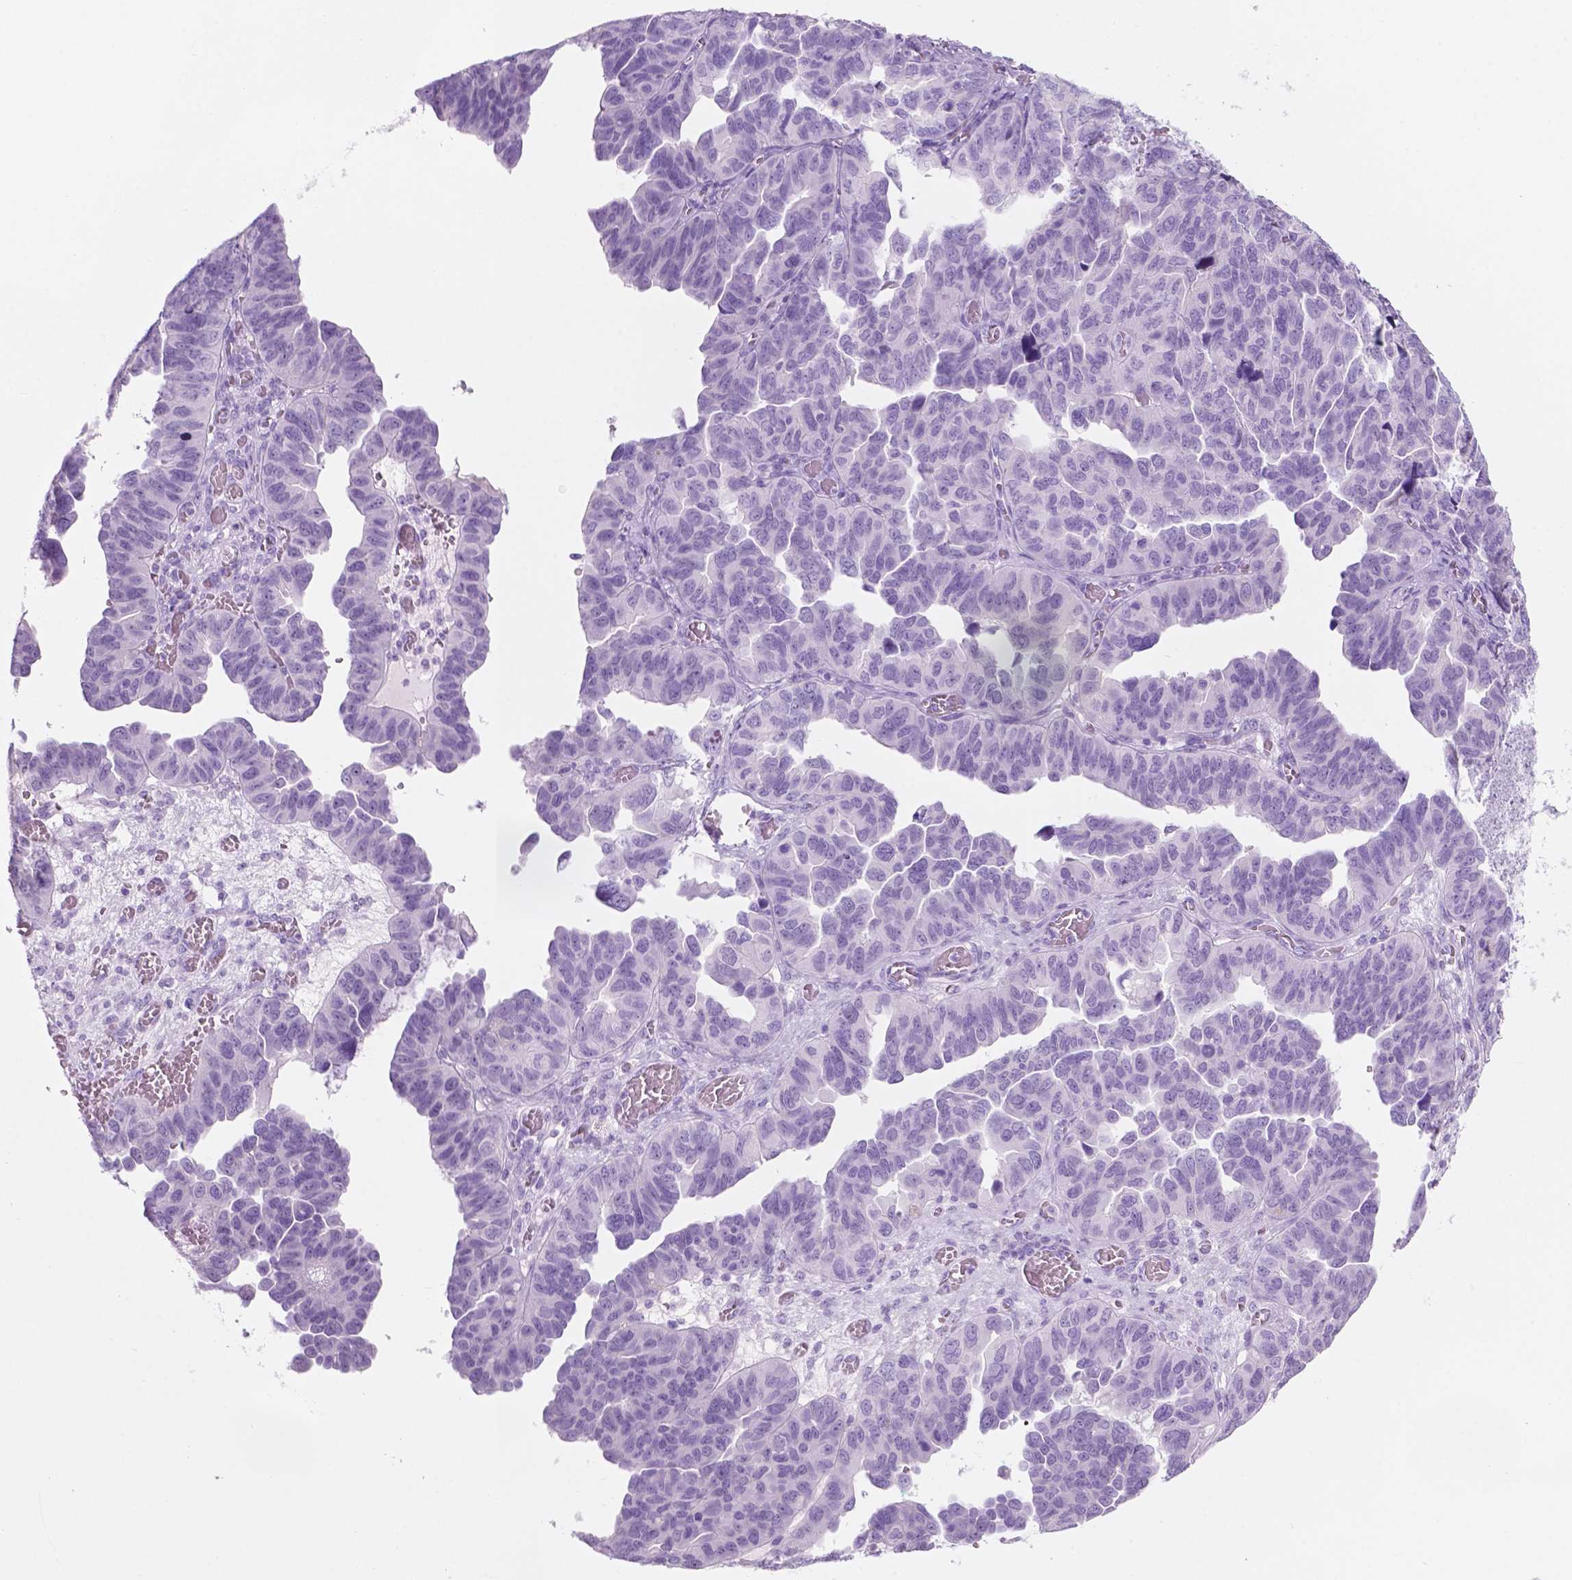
{"staining": {"intensity": "negative", "quantity": "none", "location": "none"}, "tissue": "ovarian cancer", "cell_type": "Tumor cells", "image_type": "cancer", "snomed": [{"axis": "morphology", "description": "Cystadenocarcinoma, serous, NOS"}, {"axis": "topography", "description": "Ovary"}], "caption": "Human ovarian cancer stained for a protein using immunohistochemistry displays no staining in tumor cells.", "gene": "CUZD1", "patient": {"sex": "female", "age": 64}}